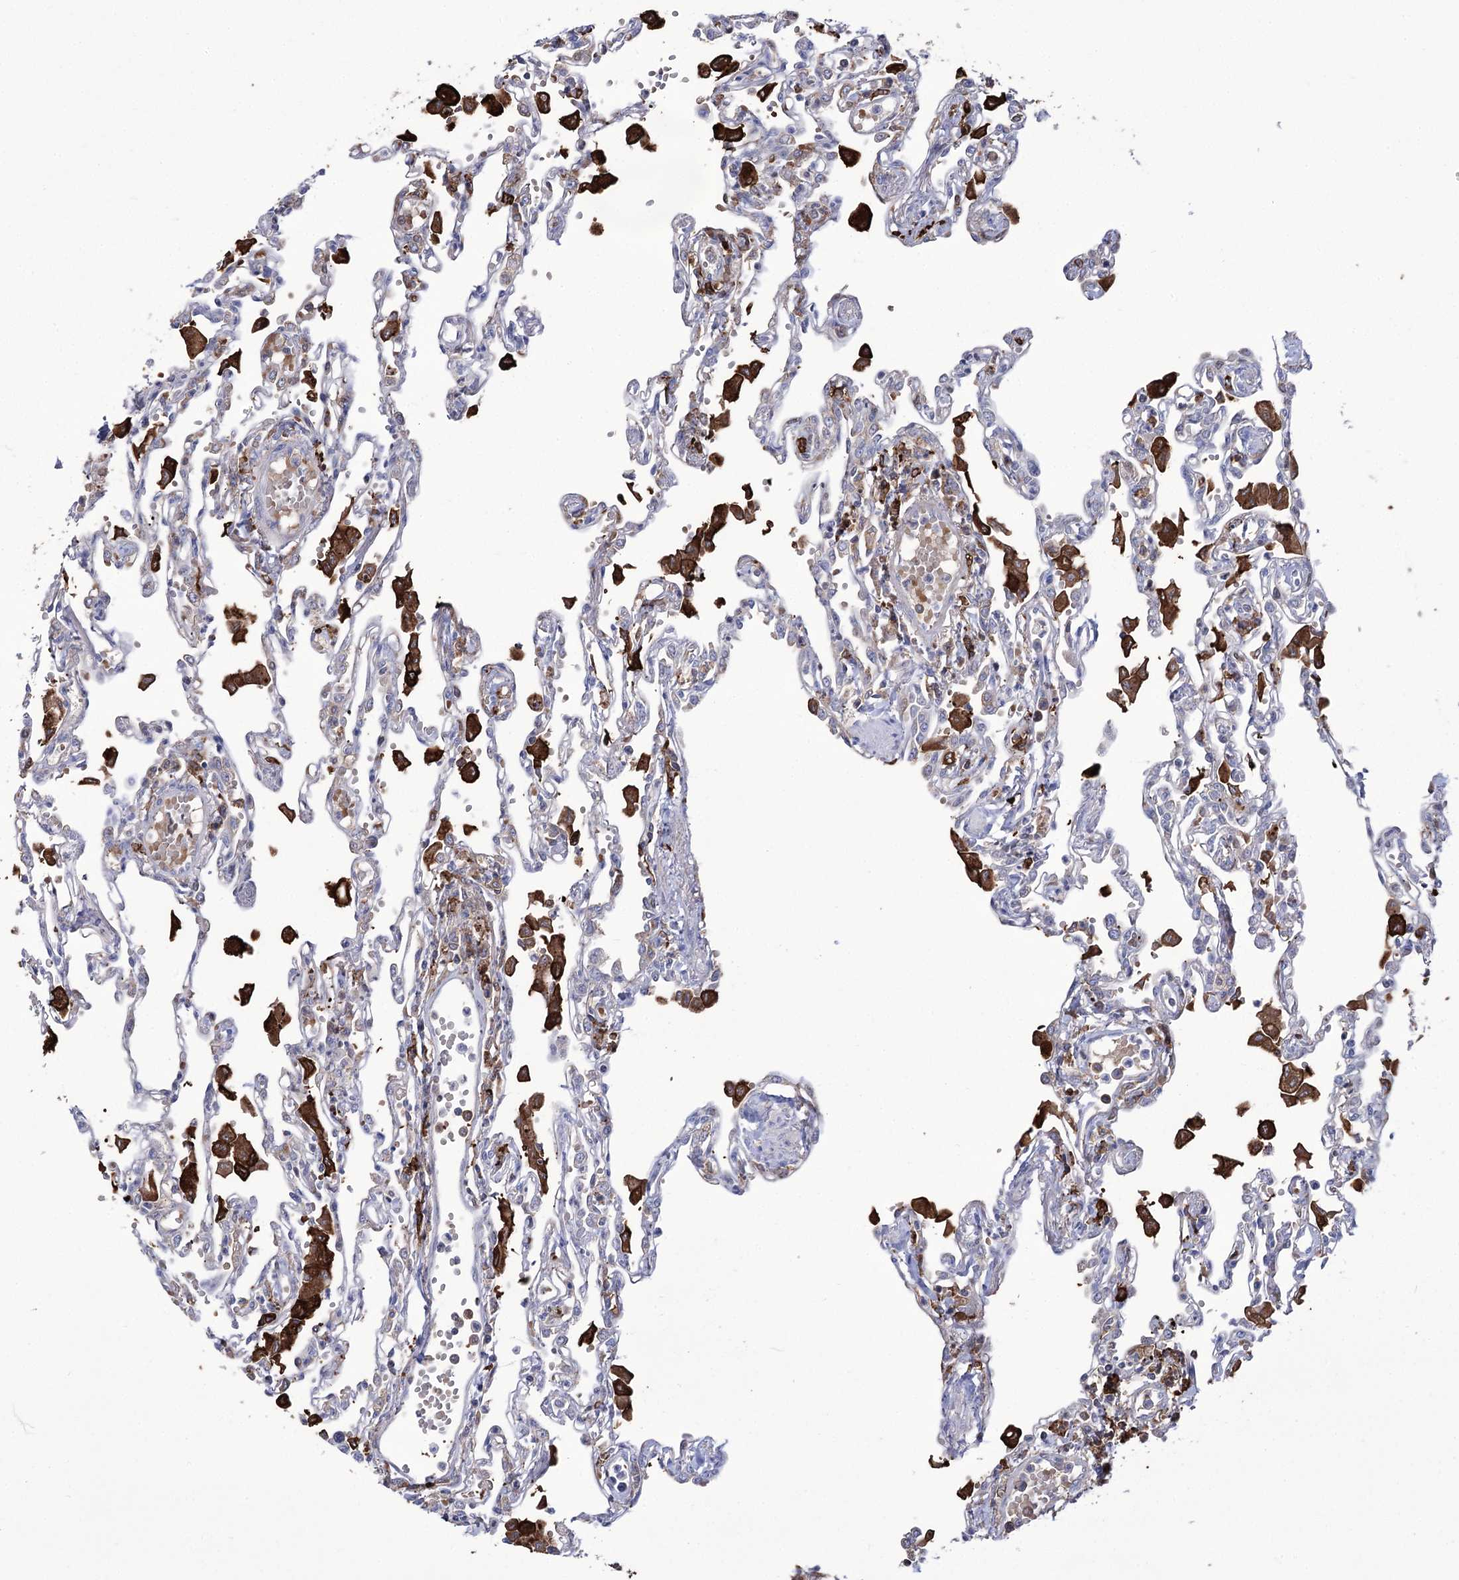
{"staining": {"intensity": "negative", "quantity": "none", "location": "none"}, "tissue": "lung", "cell_type": "Alveolar cells", "image_type": "normal", "snomed": [{"axis": "morphology", "description": "Normal tissue, NOS"}, {"axis": "topography", "description": "Bronchus"}, {"axis": "topography", "description": "Lung"}], "caption": "This is a micrograph of IHC staining of normal lung, which shows no positivity in alveolar cells.", "gene": "ZNF622", "patient": {"sex": "female", "age": 49}}